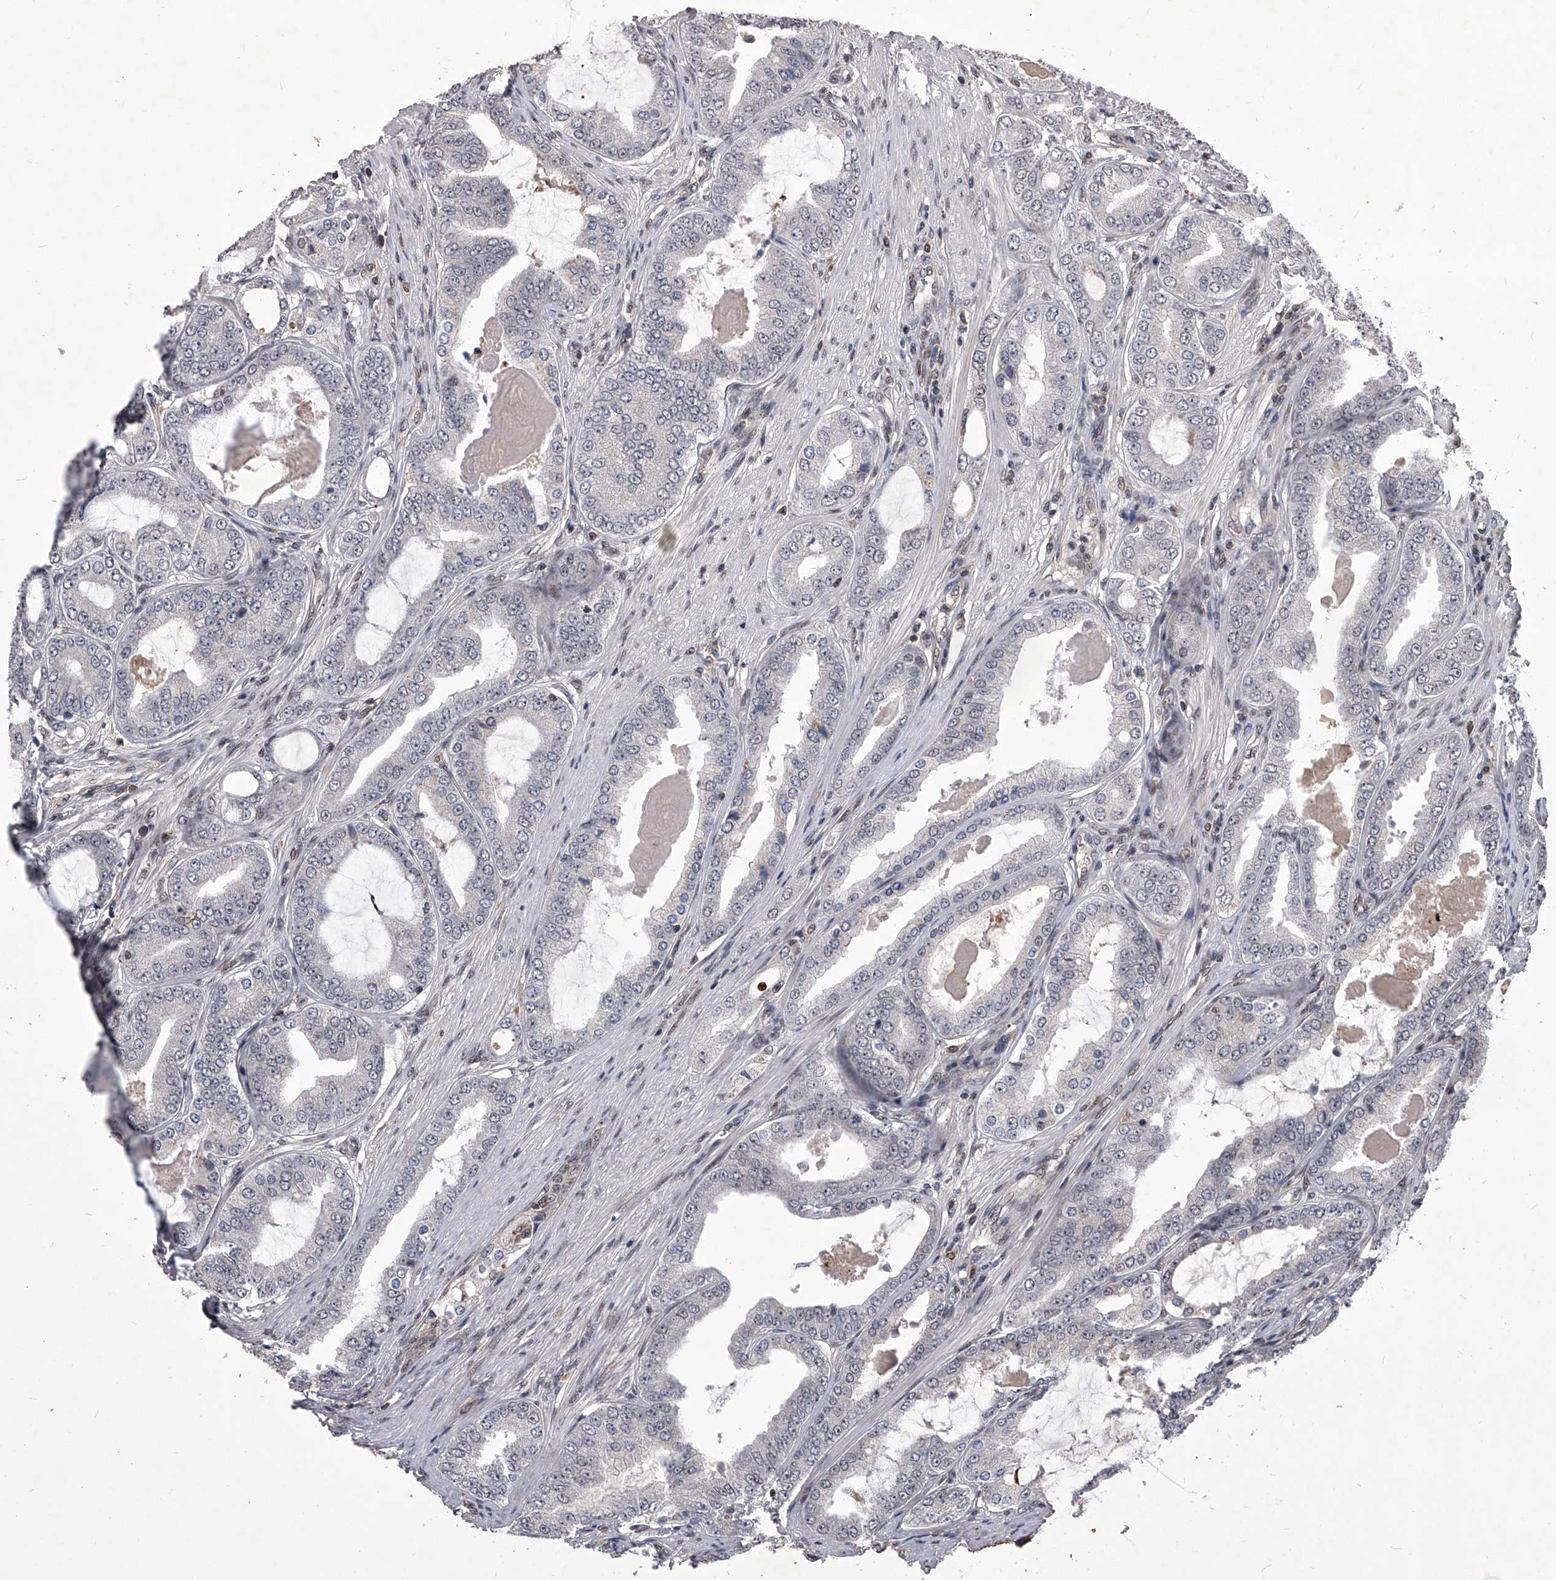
{"staining": {"intensity": "negative", "quantity": "none", "location": "none"}, "tissue": "prostate cancer", "cell_type": "Tumor cells", "image_type": "cancer", "snomed": [{"axis": "morphology", "description": "Adenocarcinoma, High grade"}, {"axis": "topography", "description": "Prostate"}], "caption": "Human prostate adenocarcinoma (high-grade) stained for a protein using immunohistochemistry (IHC) reveals no expression in tumor cells.", "gene": "CMTR1", "patient": {"sex": "male", "age": 60}}